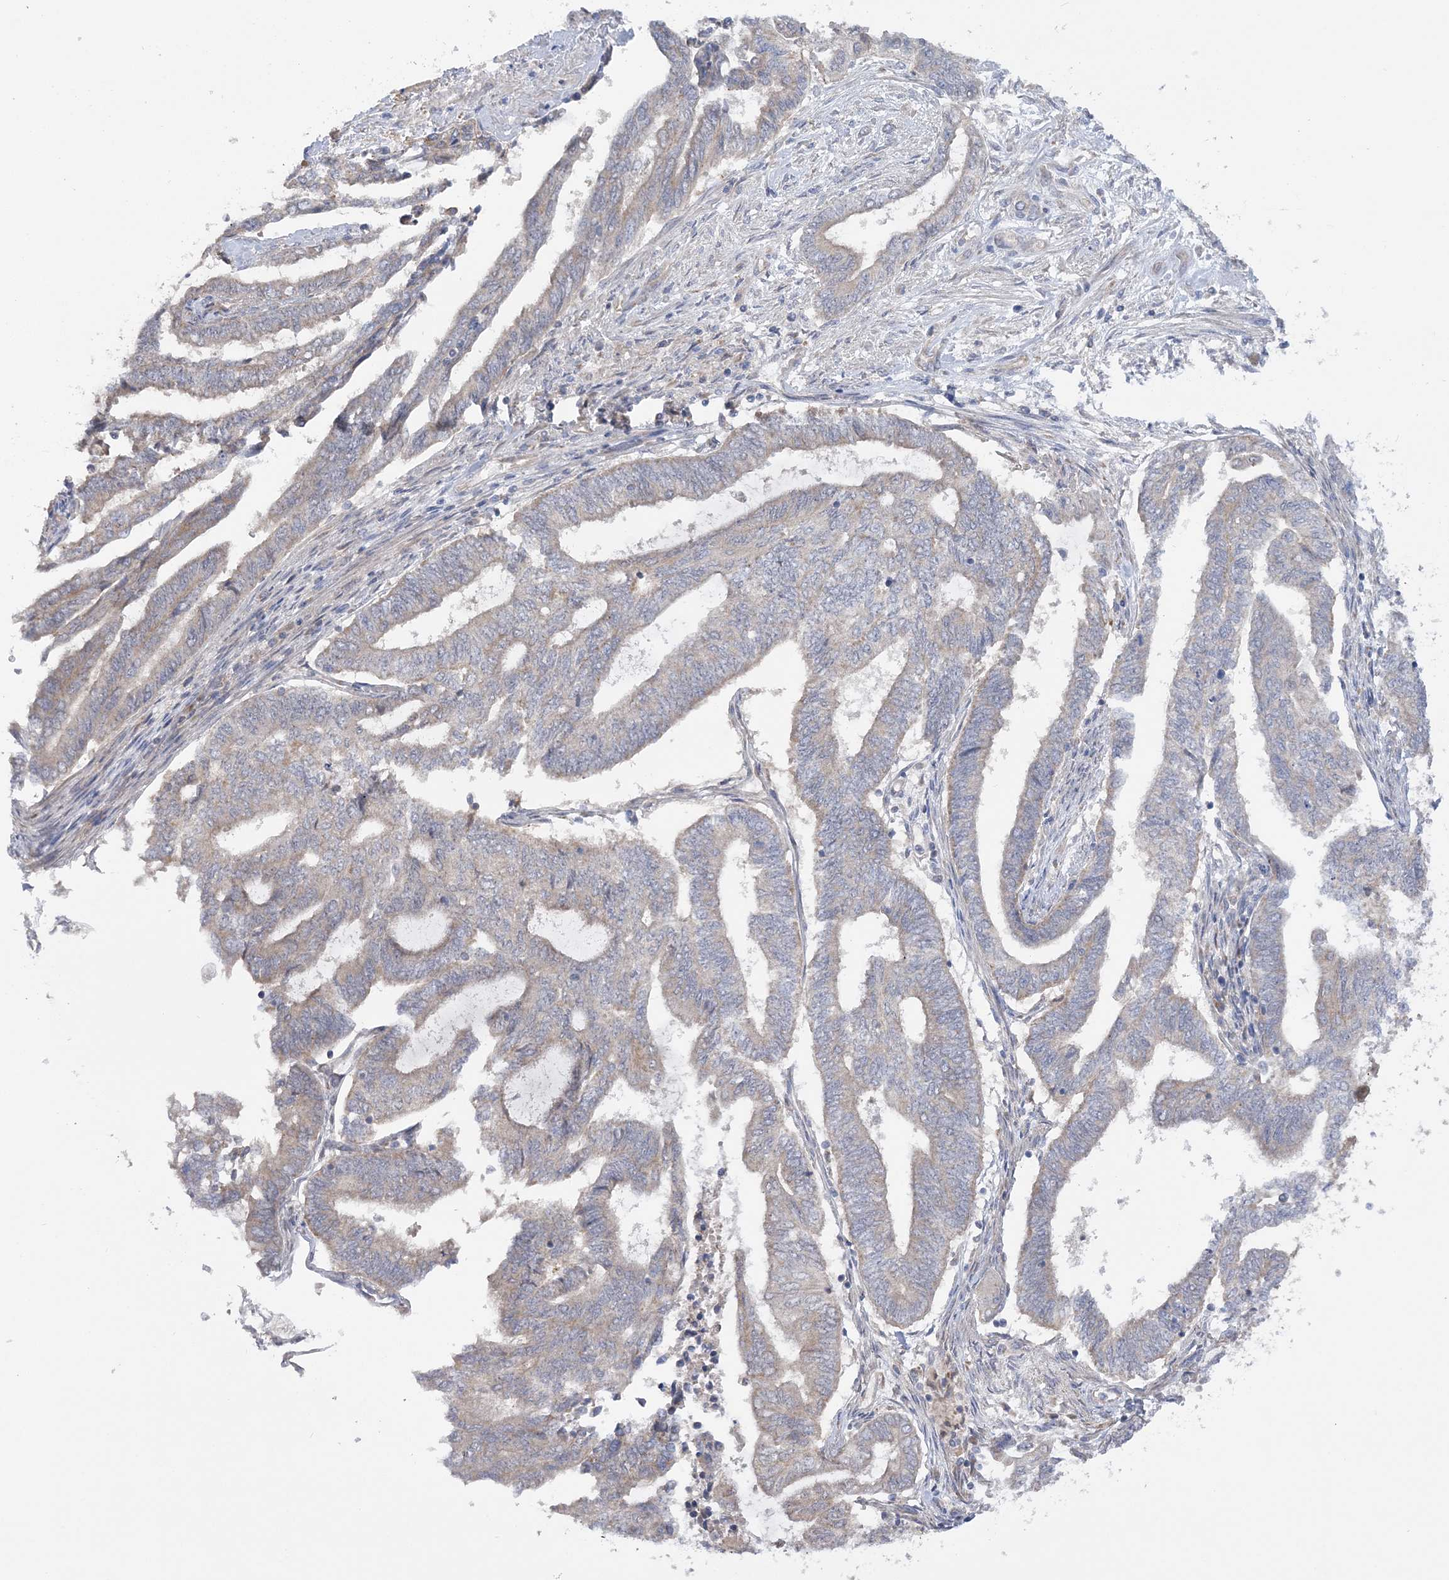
{"staining": {"intensity": "weak", "quantity": "<25%", "location": "cytoplasmic/membranous"}, "tissue": "endometrial cancer", "cell_type": "Tumor cells", "image_type": "cancer", "snomed": [{"axis": "morphology", "description": "Adenocarcinoma, NOS"}, {"axis": "topography", "description": "Uterus"}, {"axis": "topography", "description": "Endometrium"}], "caption": "Tumor cells show no significant positivity in endometrial adenocarcinoma.", "gene": "MMADHC", "patient": {"sex": "female", "age": 70}}